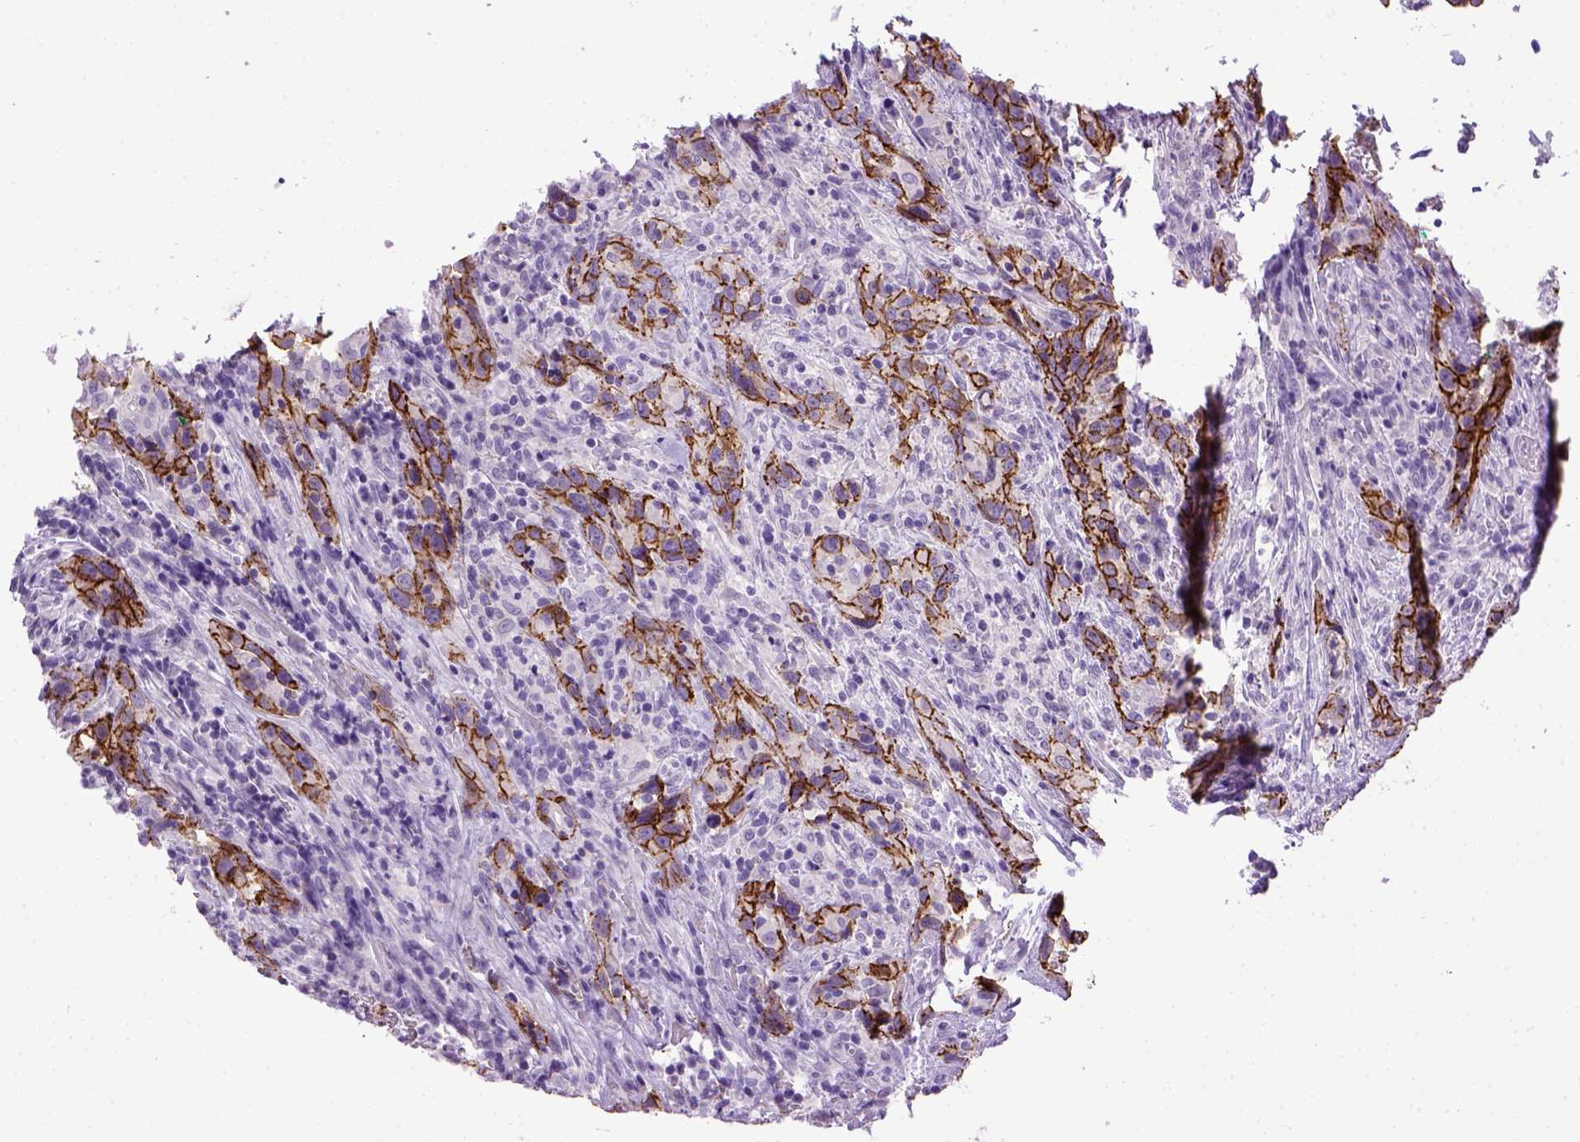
{"staining": {"intensity": "strong", "quantity": ">75%", "location": "cytoplasmic/membranous"}, "tissue": "urothelial cancer", "cell_type": "Tumor cells", "image_type": "cancer", "snomed": [{"axis": "morphology", "description": "Urothelial carcinoma, NOS"}, {"axis": "morphology", "description": "Urothelial carcinoma, High grade"}, {"axis": "topography", "description": "Urinary bladder"}], "caption": "Immunohistochemistry (DAB) staining of human transitional cell carcinoma exhibits strong cytoplasmic/membranous protein positivity in about >75% of tumor cells.", "gene": "CDH1", "patient": {"sex": "female", "age": 64}}